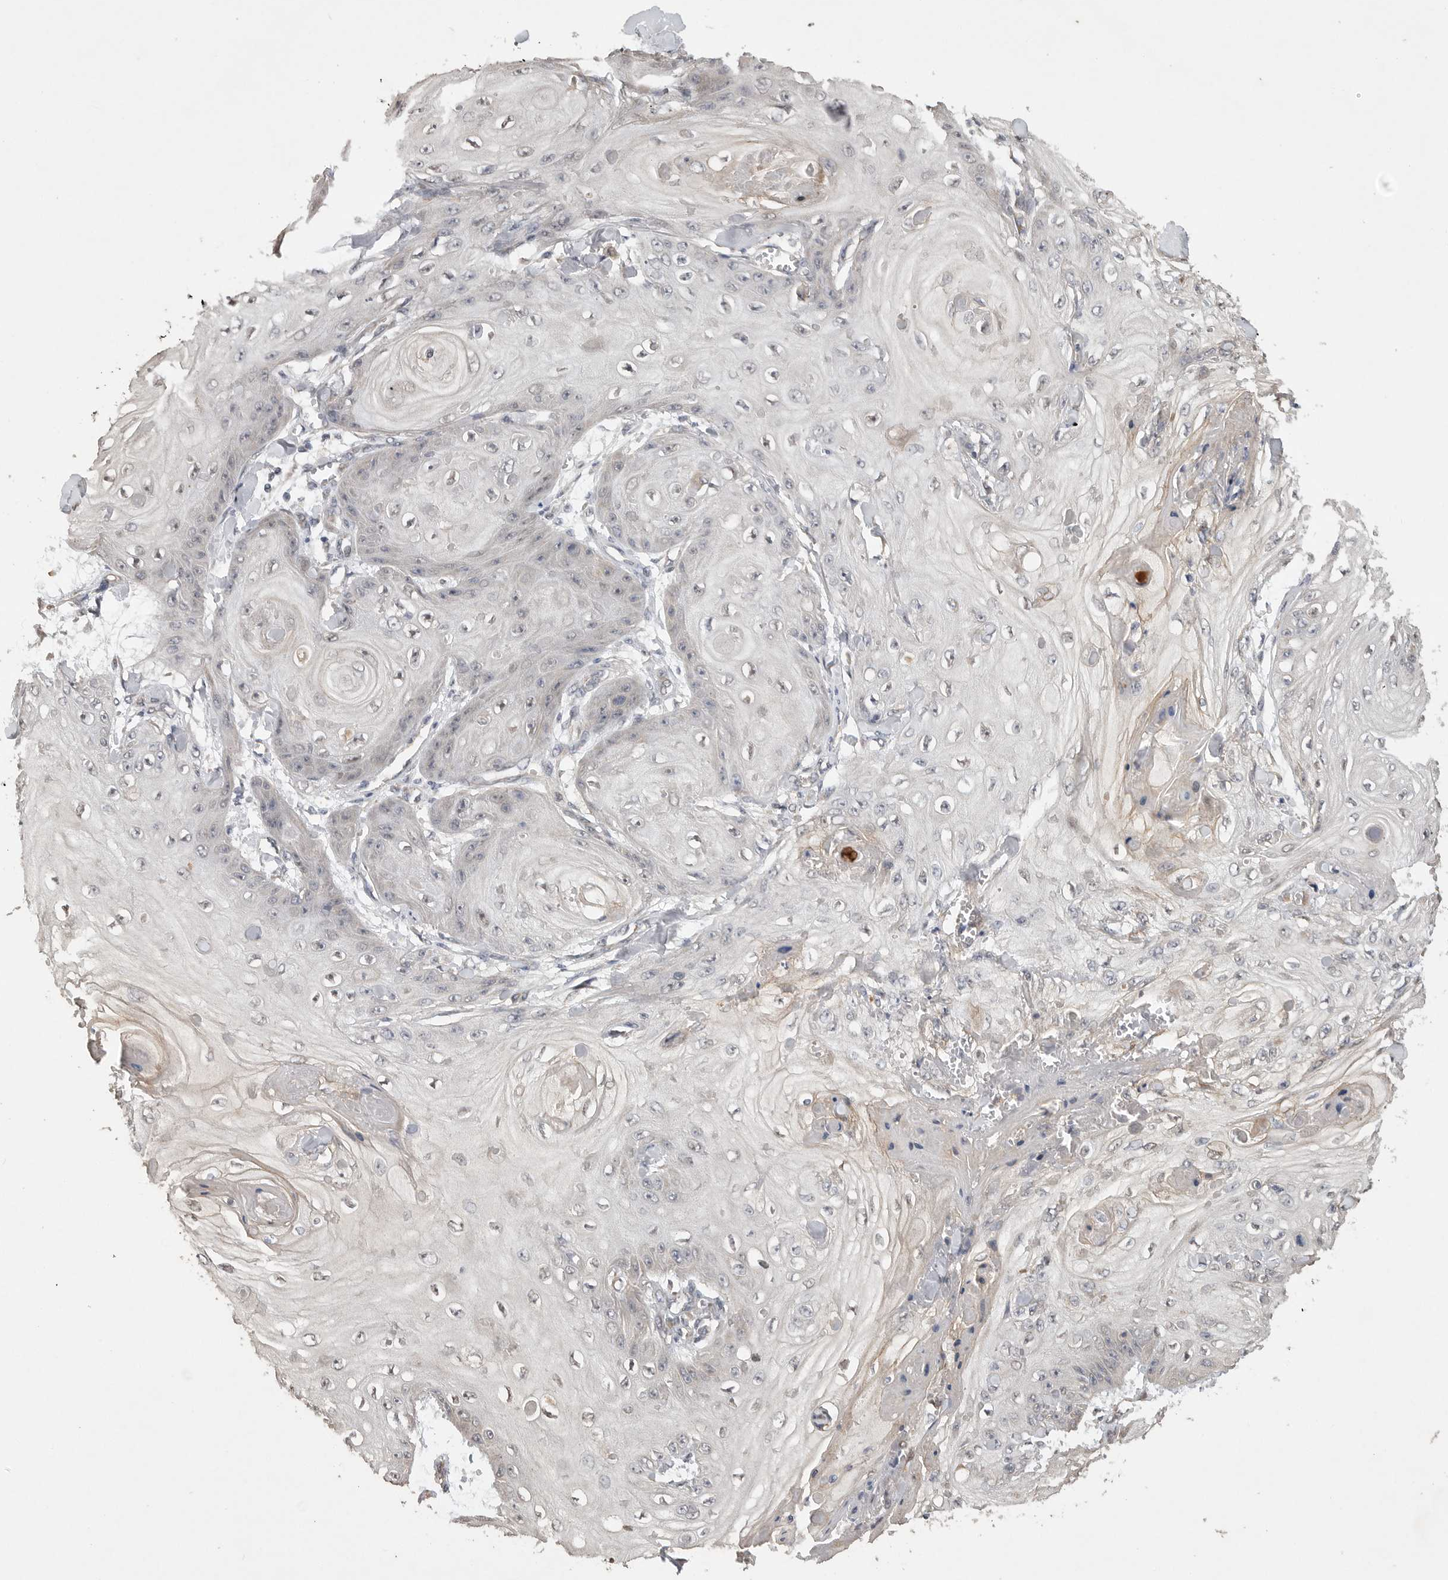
{"staining": {"intensity": "negative", "quantity": "none", "location": "none"}, "tissue": "skin cancer", "cell_type": "Tumor cells", "image_type": "cancer", "snomed": [{"axis": "morphology", "description": "Squamous cell carcinoma, NOS"}, {"axis": "topography", "description": "Skin"}], "caption": "Immunohistochemistry of skin cancer (squamous cell carcinoma) reveals no expression in tumor cells.", "gene": "EDEM3", "patient": {"sex": "male", "age": 74}}